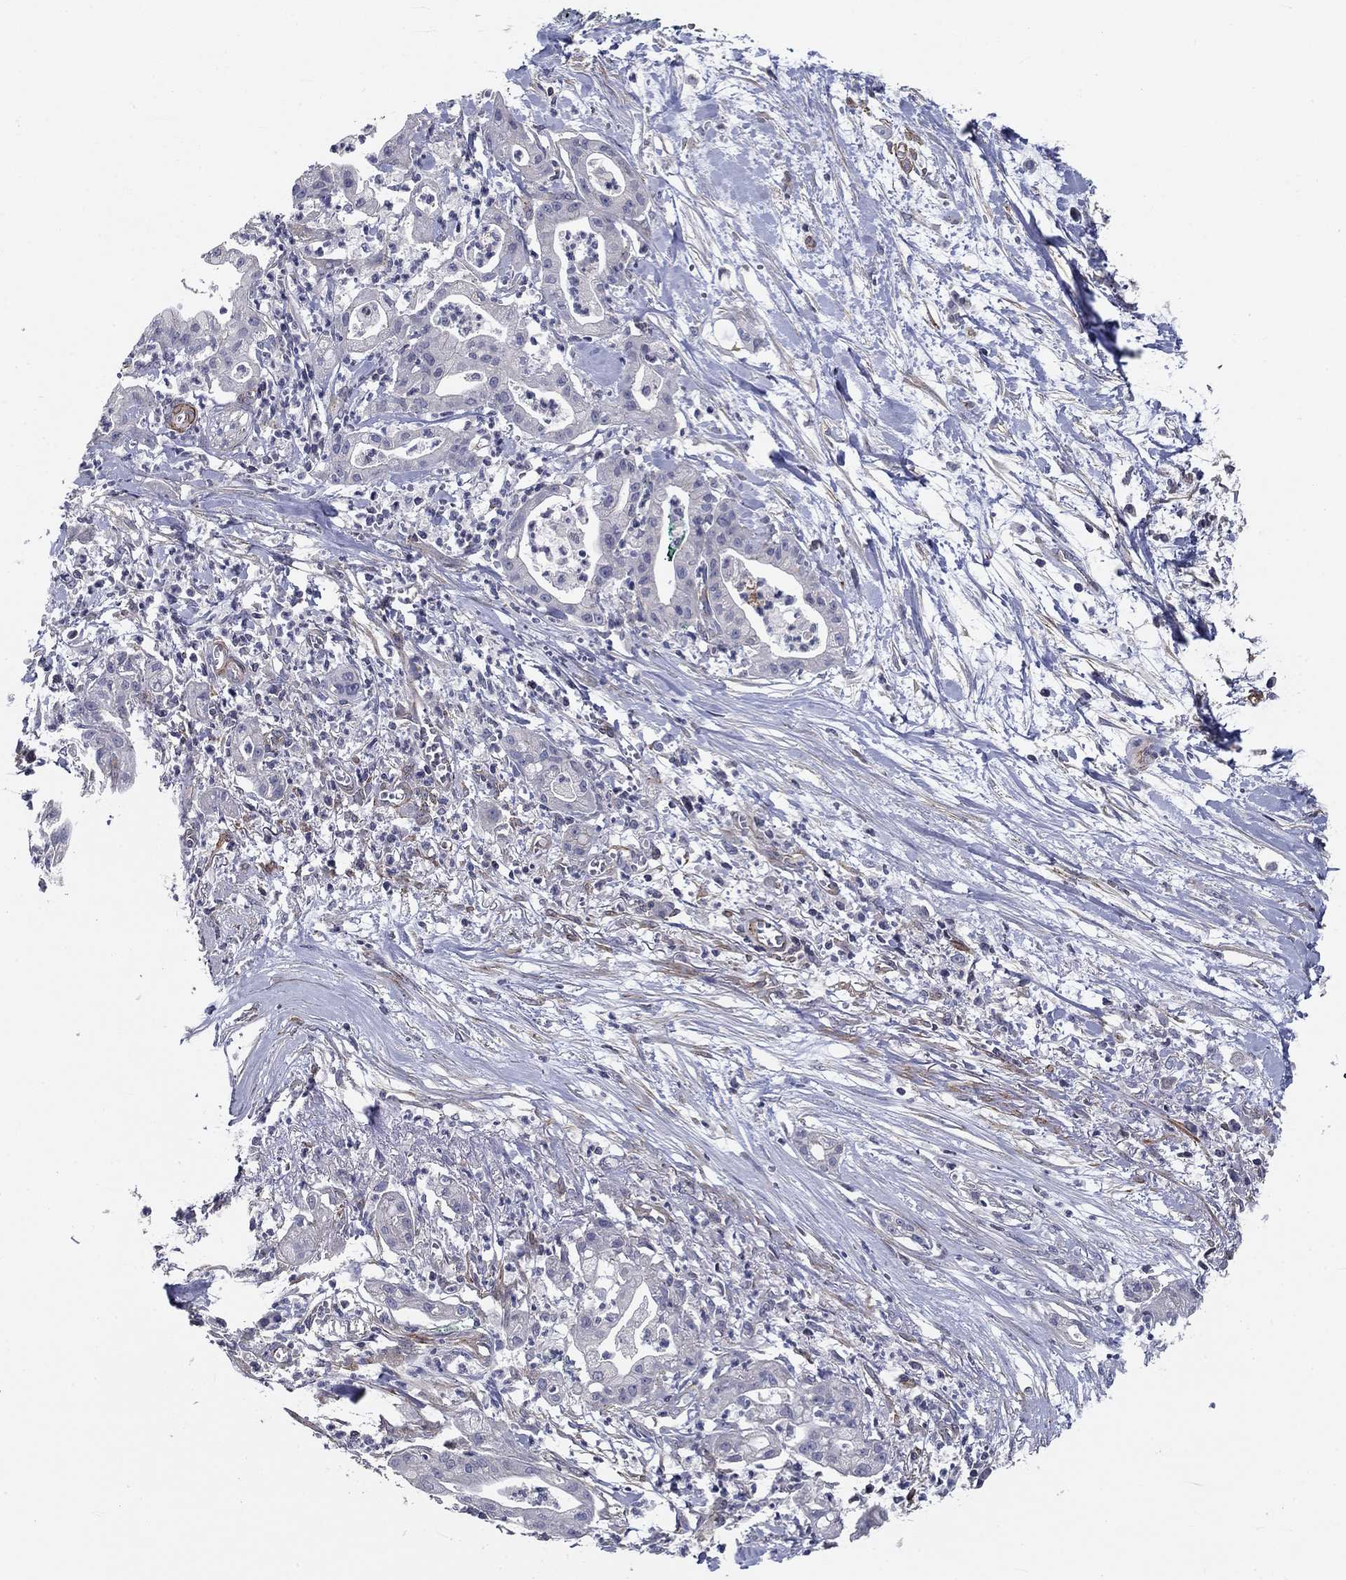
{"staining": {"intensity": "negative", "quantity": "none", "location": "none"}, "tissue": "pancreatic cancer", "cell_type": "Tumor cells", "image_type": "cancer", "snomed": [{"axis": "morphology", "description": "Normal tissue, NOS"}, {"axis": "morphology", "description": "Adenocarcinoma, NOS"}, {"axis": "topography", "description": "Lymph node"}, {"axis": "topography", "description": "Pancreas"}], "caption": "This is a photomicrograph of IHC staining of pancreatic cancer, which shows no positivity in tumor cells. (DAB immunohistochemistry (IHC) visualized using brightfield microscopy, high magnification).", "gene": "SYNC", "patient": {"sex": "female", "age": 58}}